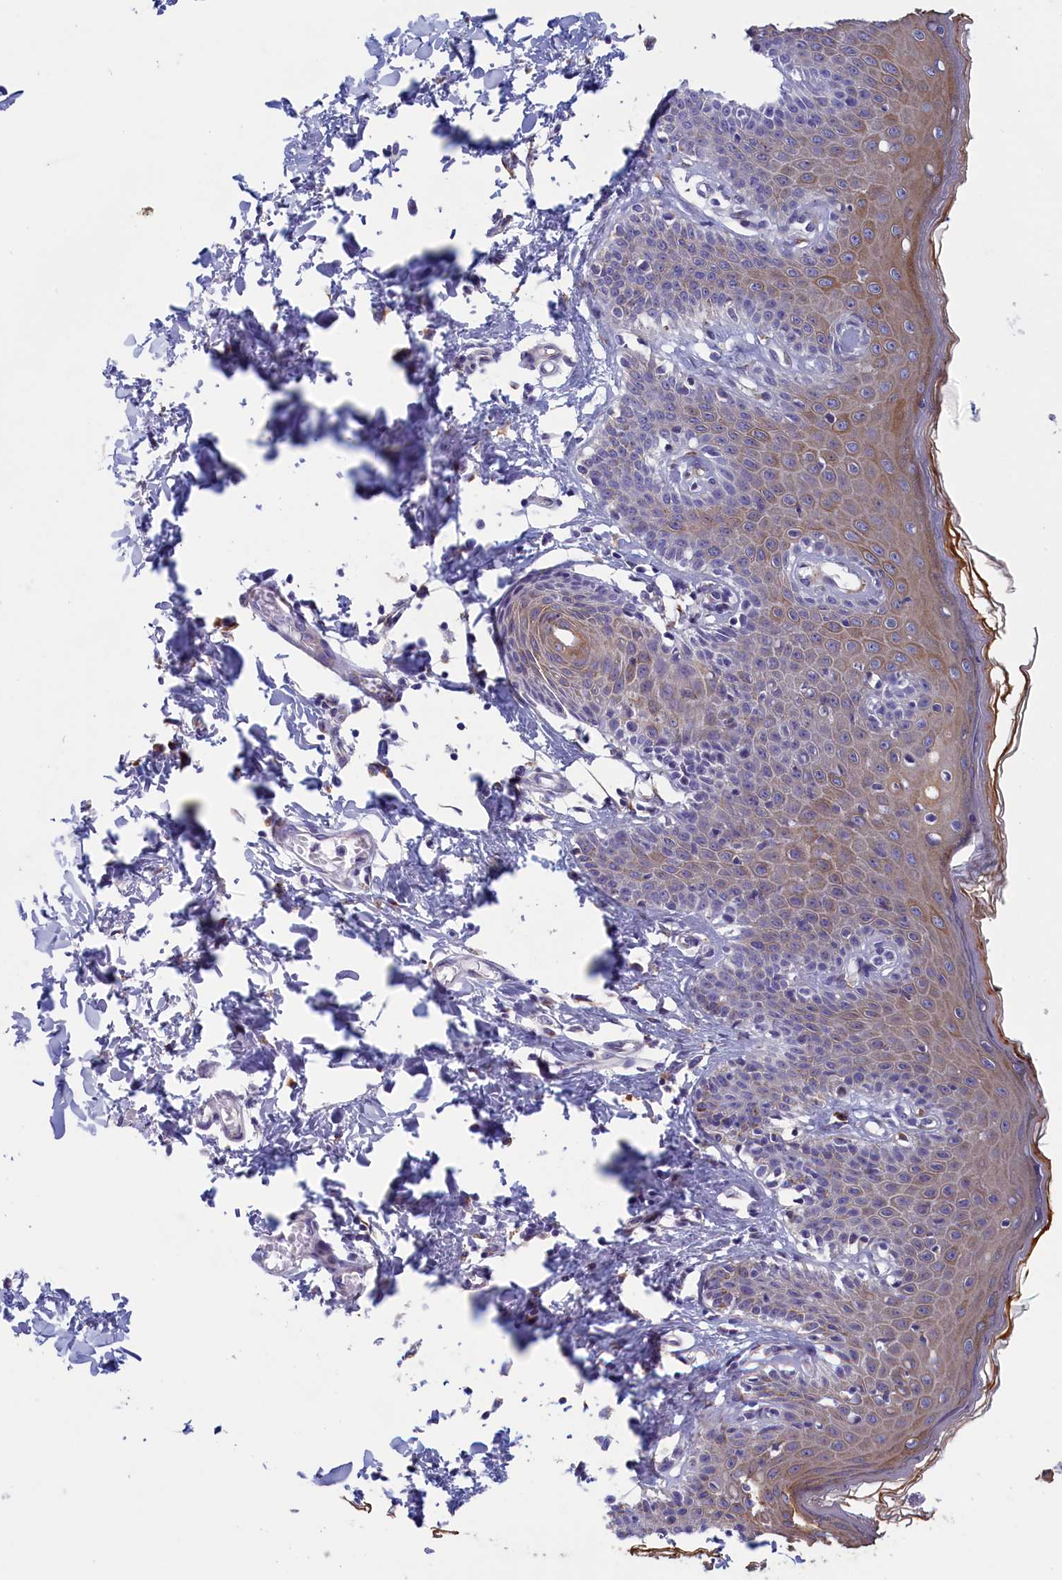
{"staining": {"intensity": "moderate", "quantity": "25%-75%", "location": "cytoplasmic/membranous"}, "tissue": "skin", "cell_type": "Epidermal cells", "image_type": "normal", "snomed": [{"axis": "morphology", "description": "Normal tissue, NOS"}, {"axis": "topography", "description": "Vulva"}], "caption": "Unremarkable skin exhibits moderate cytoplasmic/membranous staining in about 25%-75% of epidermal cells, visualized by immunohistochemistry. (brown staining indicates protein expression, while blue staining denotes nuclei).", "gene": "CCDC68", "patient": {"sex": "female", "age": 66}}